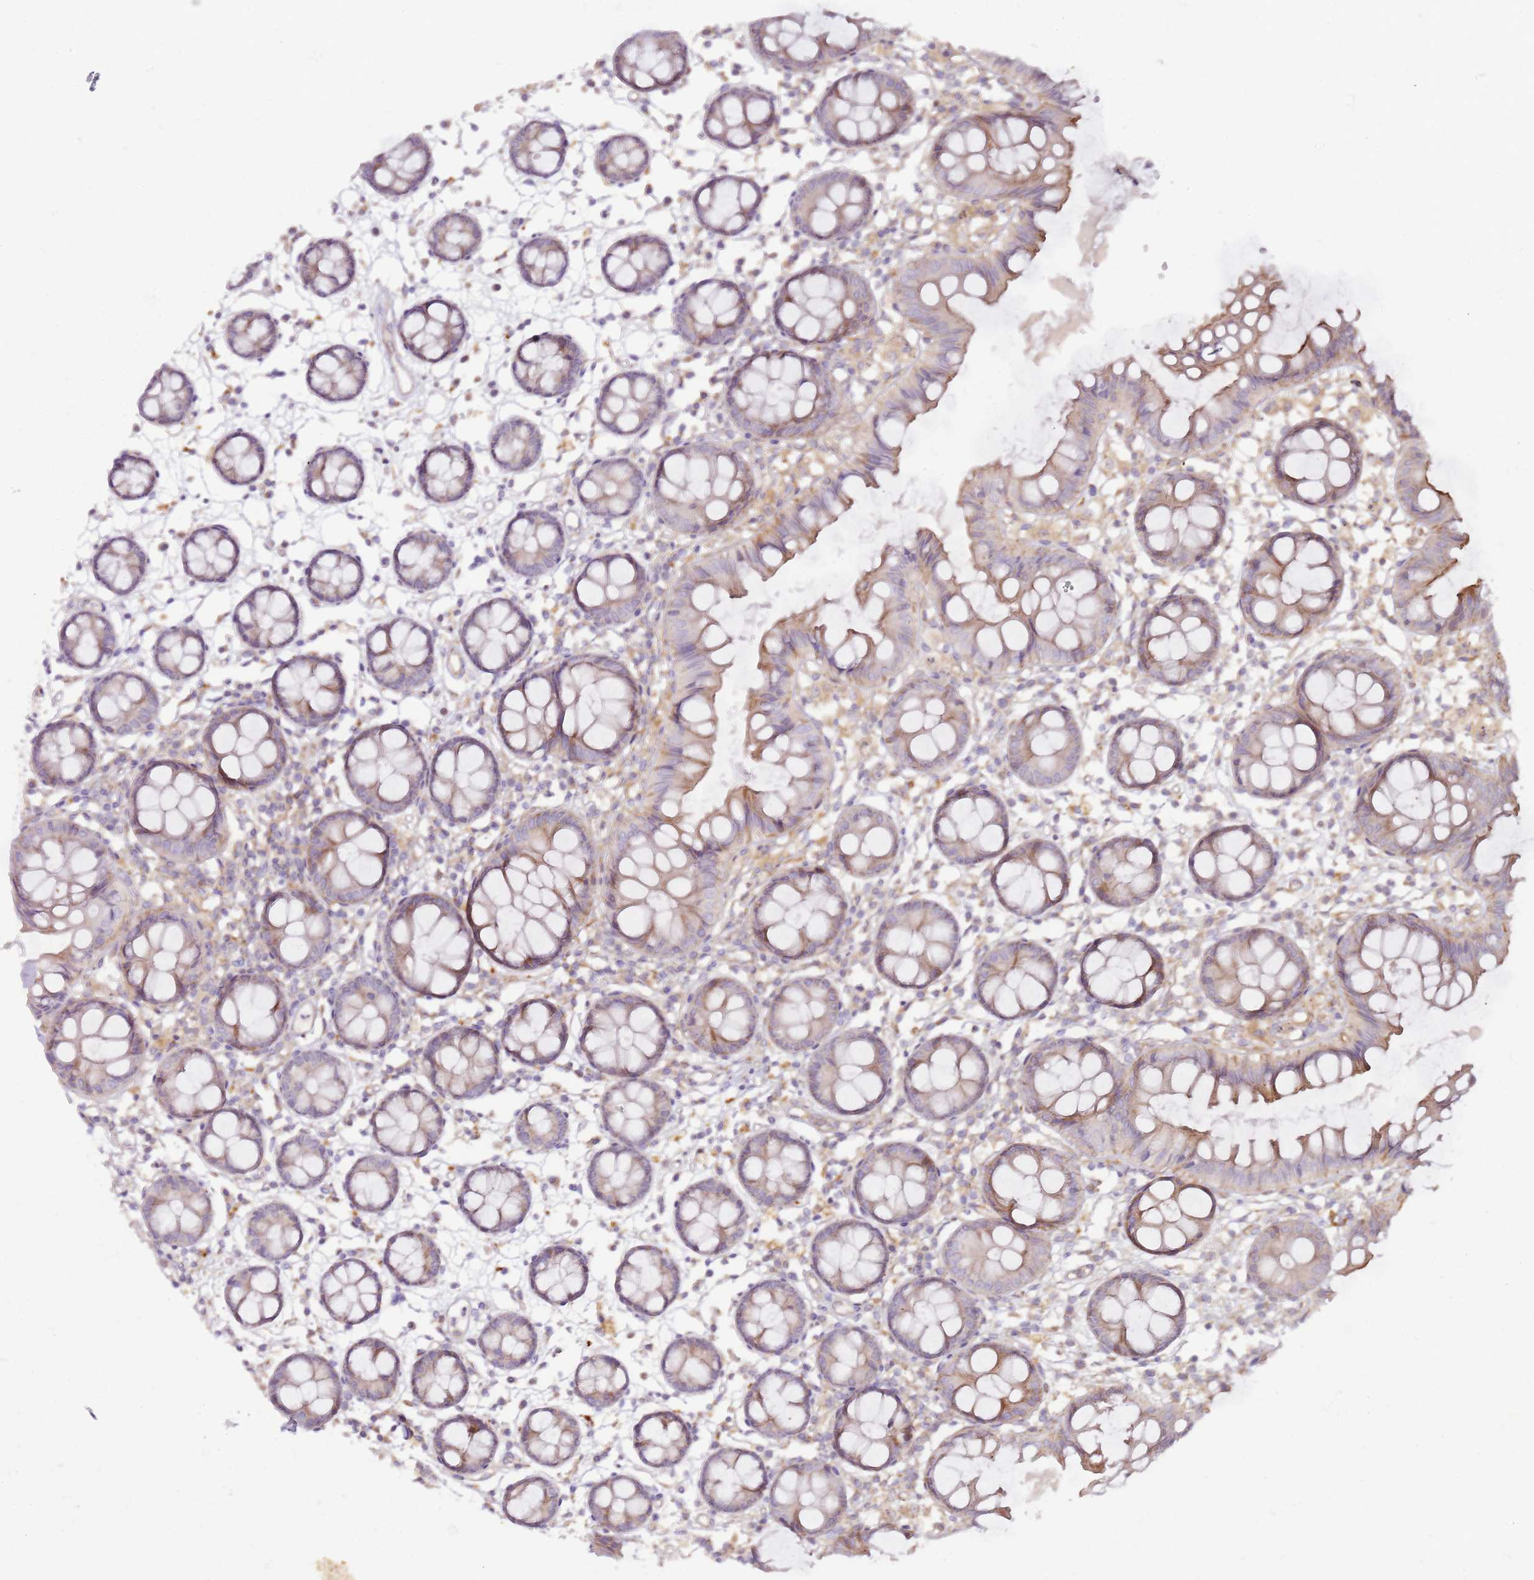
{"staining": {"intensity": "weak", "quantity": "<25%", "location": "cytoplasmic/membranous"}, "tissue": "colon", "cell_type": "Endothelial cells", "image_type": "normal", "snomed": [{"axis": "morphology", "description": "Normal tissue, NOS"}, {"axis": "topography", "description": "Colon"}], "caption": "DAB immunohistochemical staining of benign human colon demonstrates no significant positivity in endothelial cells. (DAB (3,3'-diaminobenzidine) immunohistochemistry with hematoxylin counter stain).", "gene": "GRAP", "patient": {"sex": "female", "age": 84}}